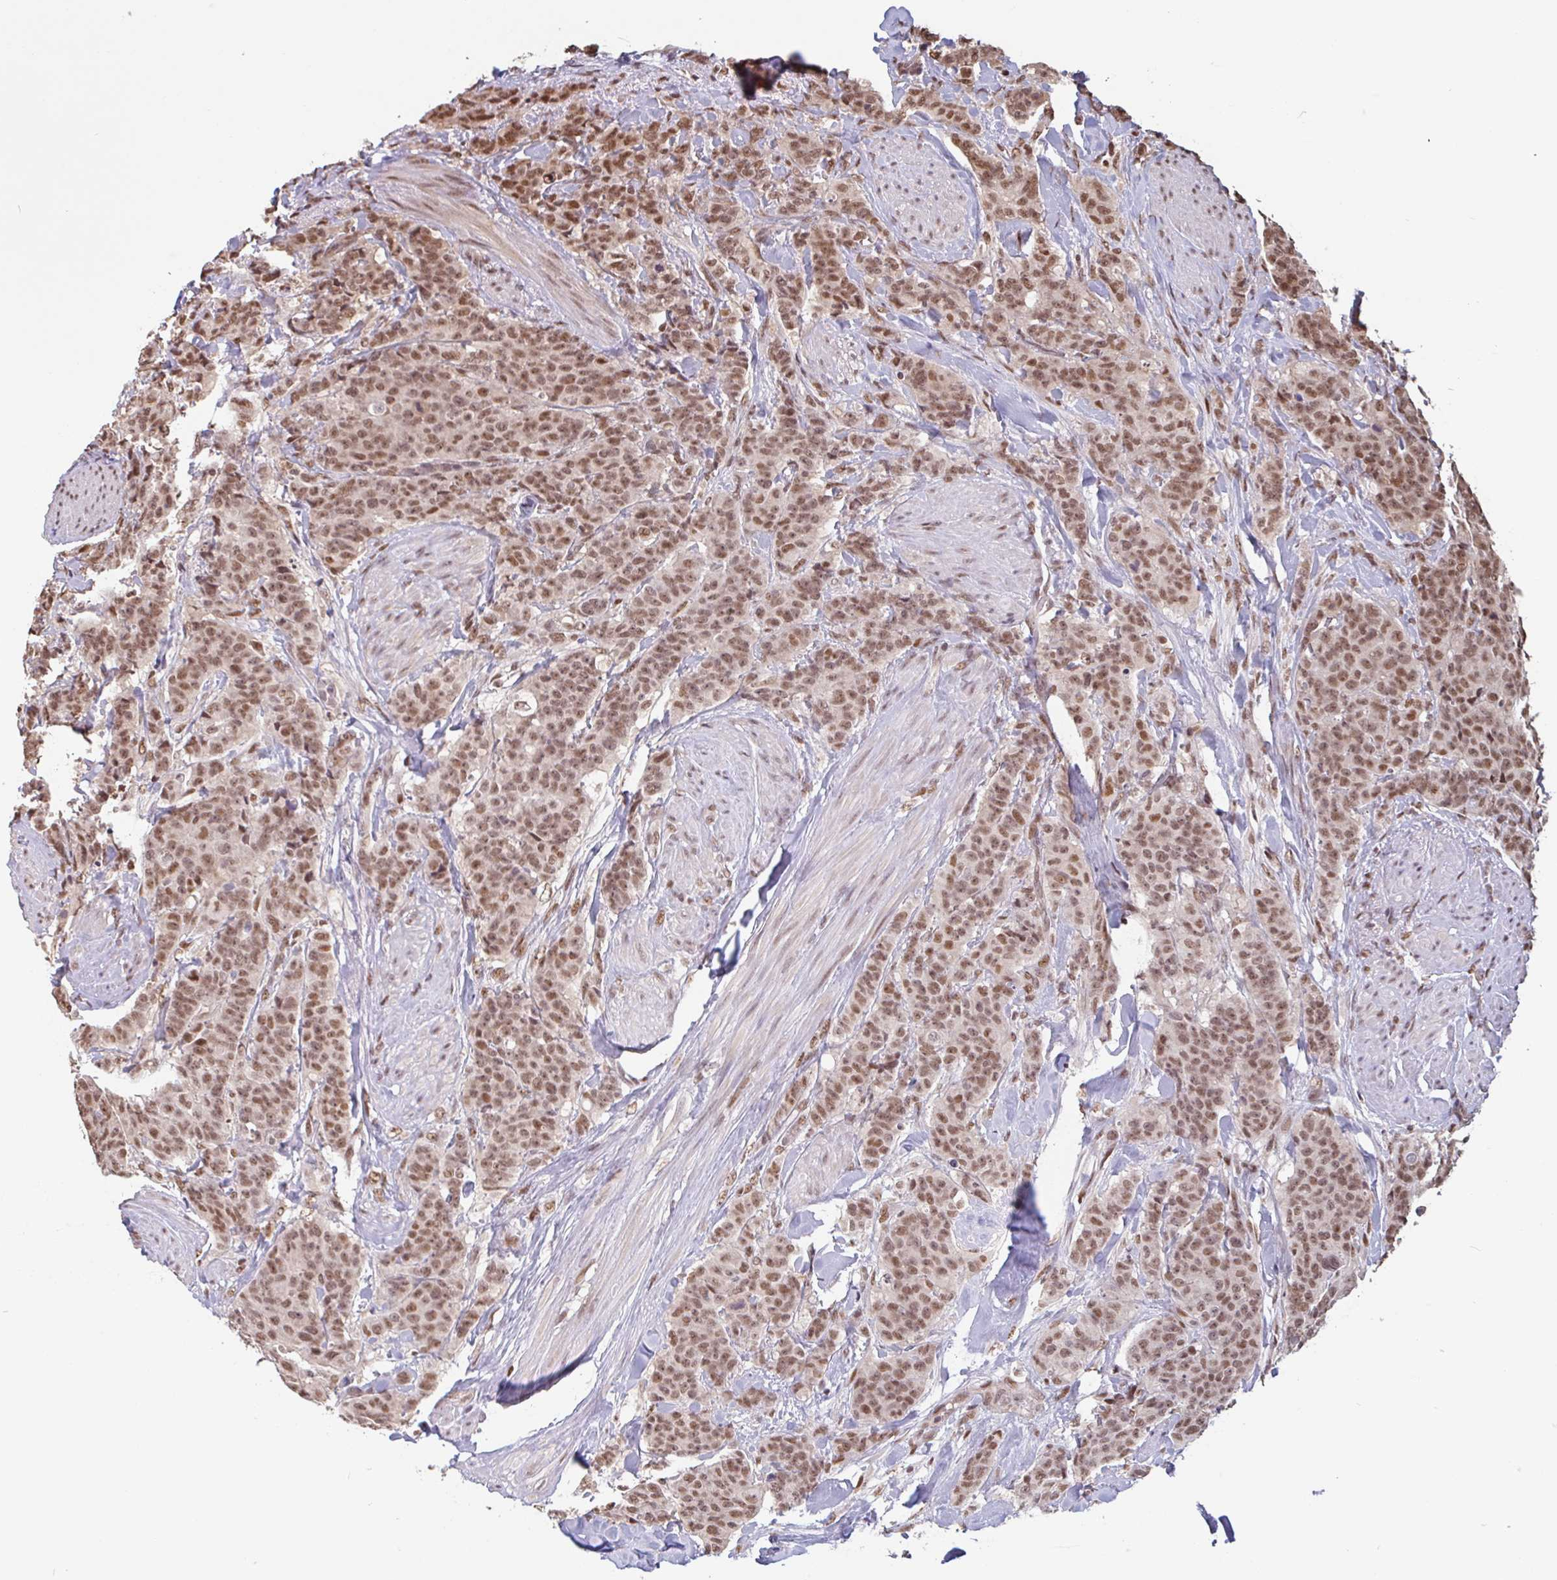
{"staining": {"intensity": "moderate", "quantity": ">75%", "location": "nuclear"}, "tissue": "breast cancer", "cell_type": "Tumor cells", "image_type": "cancer", "snomed": [{"axis": "morphology", "description": "Duct carcinoma"}, {"axis": "topography", "description": "Breast"}], "caption": "A high-resolution image shows IHC staining of breast cancer, which demonstrates moderate nuclear positivity in approximately >75% of tumor cells.", "gene": "DR1", "patient": {"sex": "female", "age": 40}}